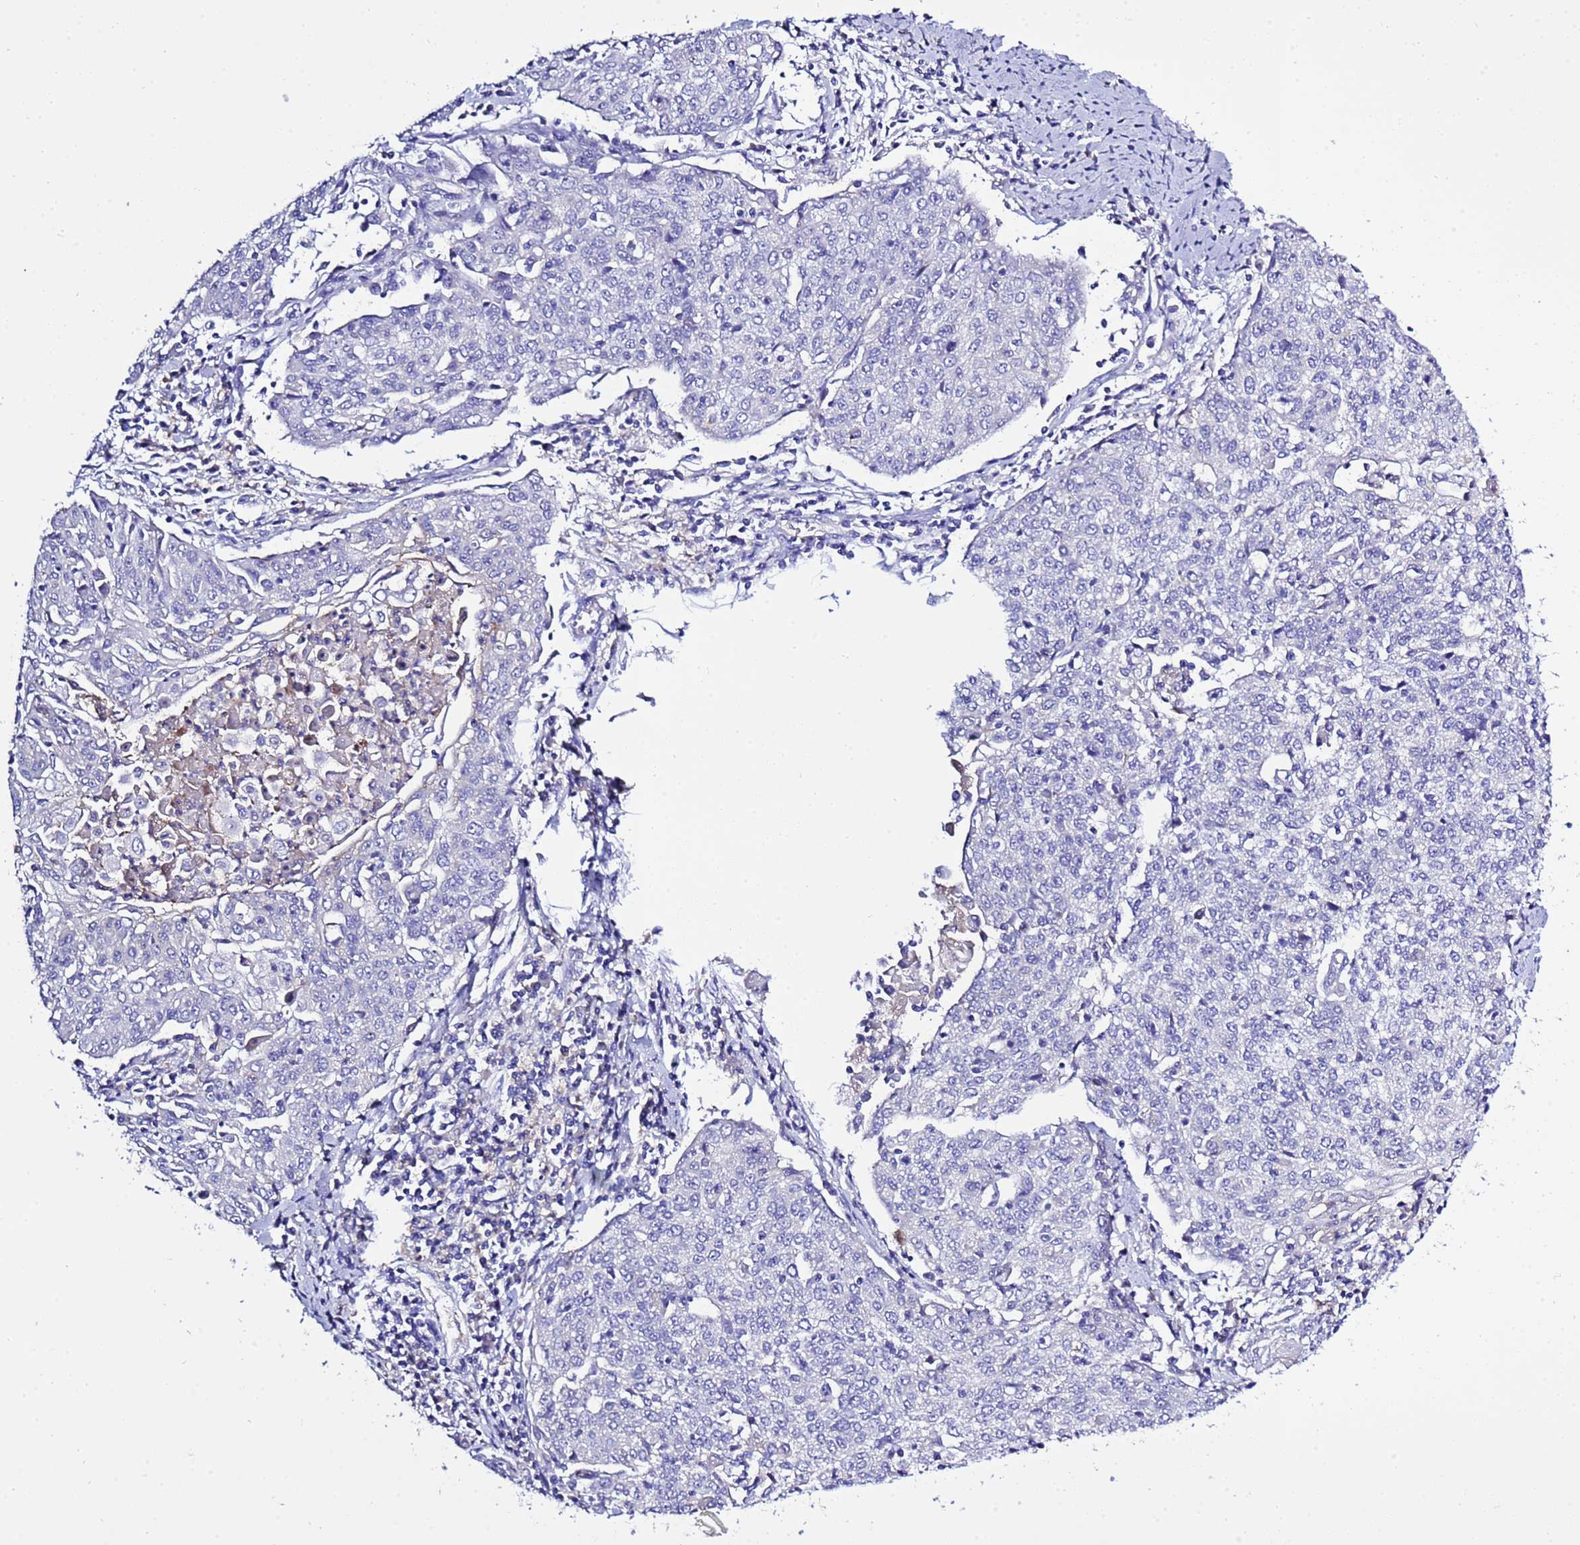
{"staining": {"intensity": "negative", "quantity": "none", "location": "none"}, "tissue": "cervical cancer", "cell_type": "Tumor cells", "image_type": "cancer", "snomed": [{"axis": "morphology", "description": "Squamous cell carcinoma, NOS"}, {"axis": "topography", "description": "Cervix"}], "caption": "The immunohistochemistry (IHC) image has no significant expression in tumor cells of cervical cancer tissue. The staining was performed using DAB to visualize the protein expression in brown, while the nuclei were stained in blue with hematoxylin (Magnification: 20x).", "gene": "KICS2", "patient": {"sex": "female", "age": 48}}